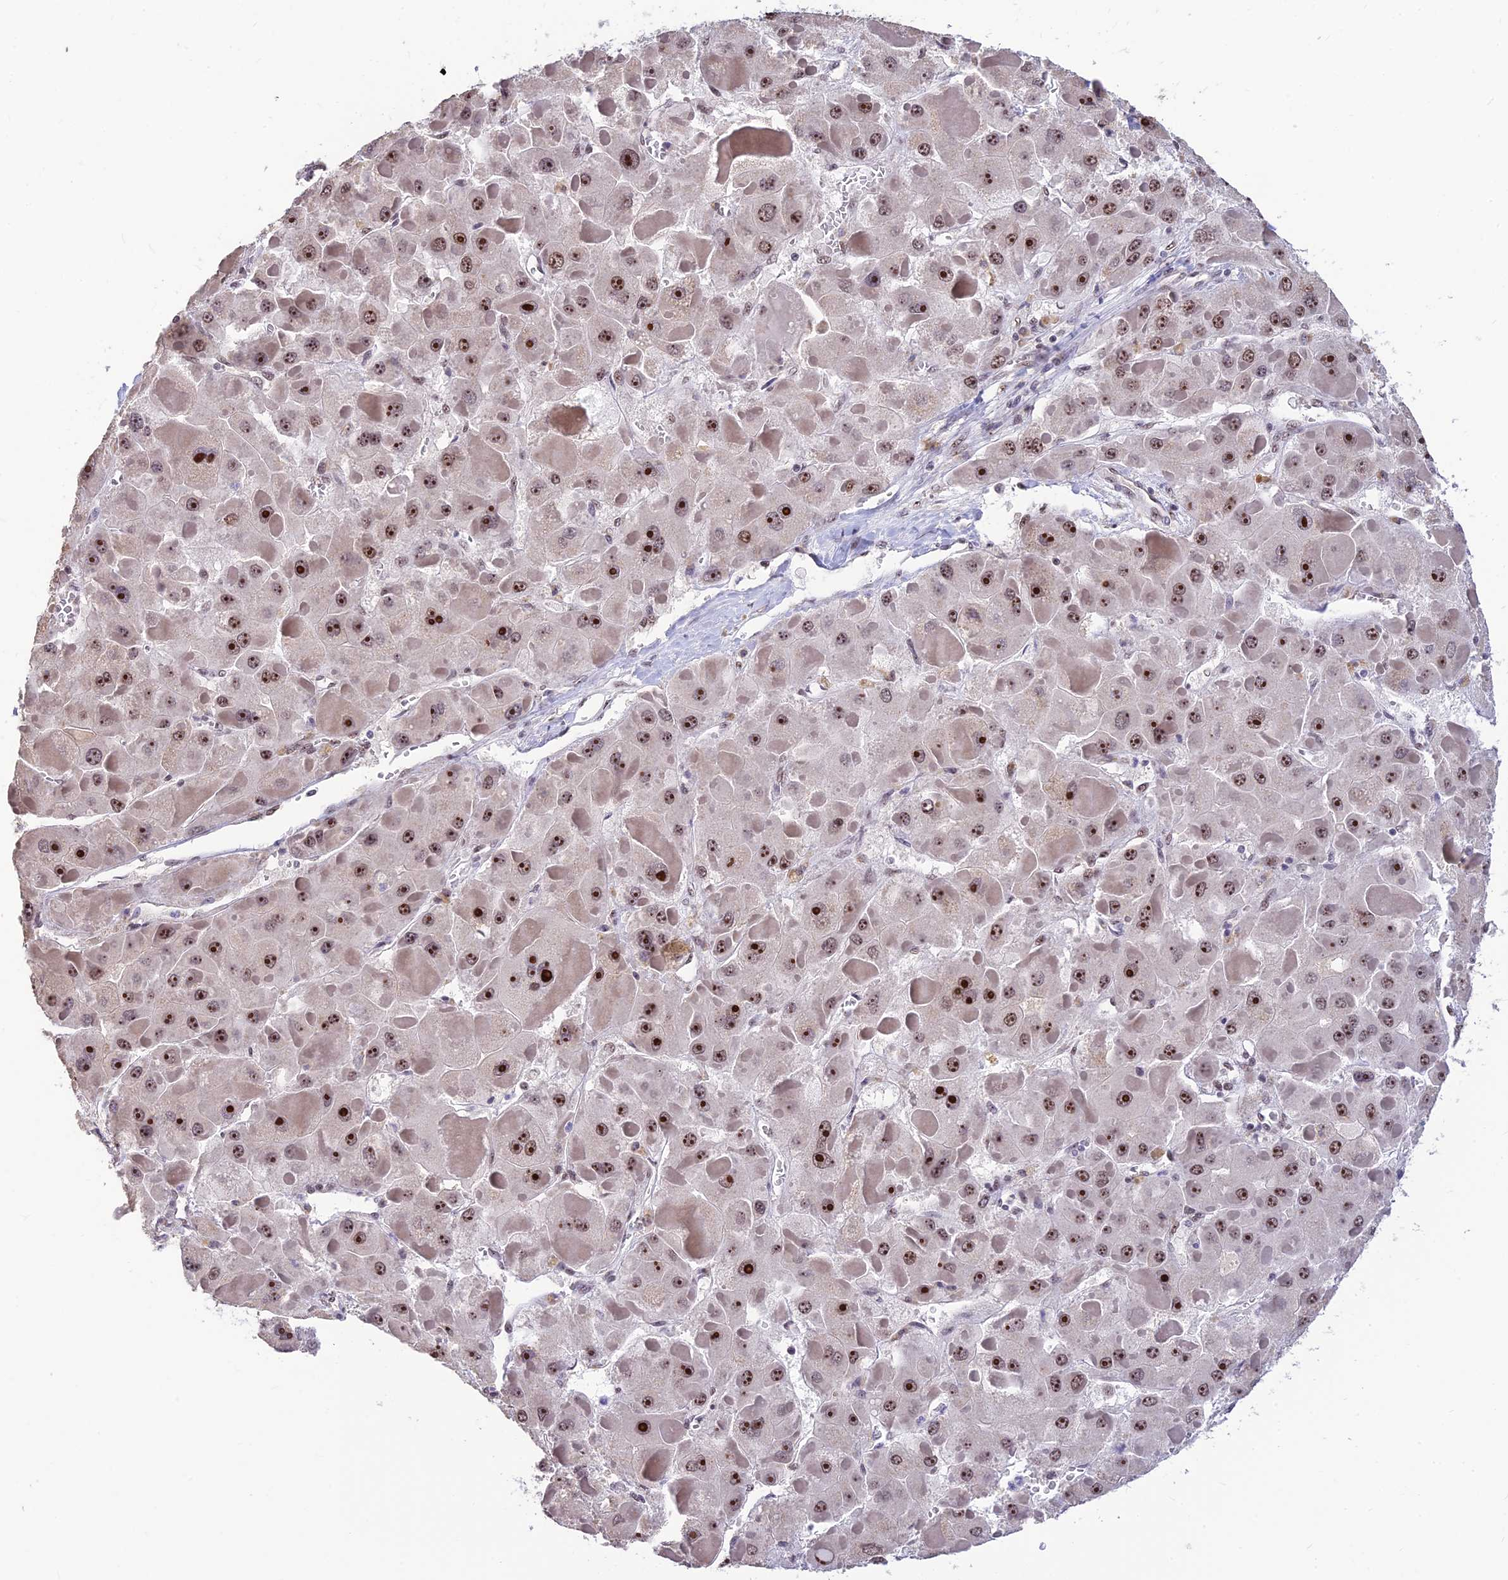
{"staining": {"intensity": "strong", "quantity": ">75%", "location": "nuclear"}, "tissue": "liver cancer", "cell_type": "Tumor cells", "image_type": "cancer", "snomed": [{"axis": "morphology", "description": "Carcinoma, Hepatocellular, NOS"}, {"axis": "topography", "description": "Liver"}], "caption": "Approximately >75% of tumor cells in hepatocellular carcinoma (liver) display strong nuclear protein staining as visualized by brown immunohistochemical staining.", "gene": "POLR1G", "patient": {"sex": "female", "age": 73}}